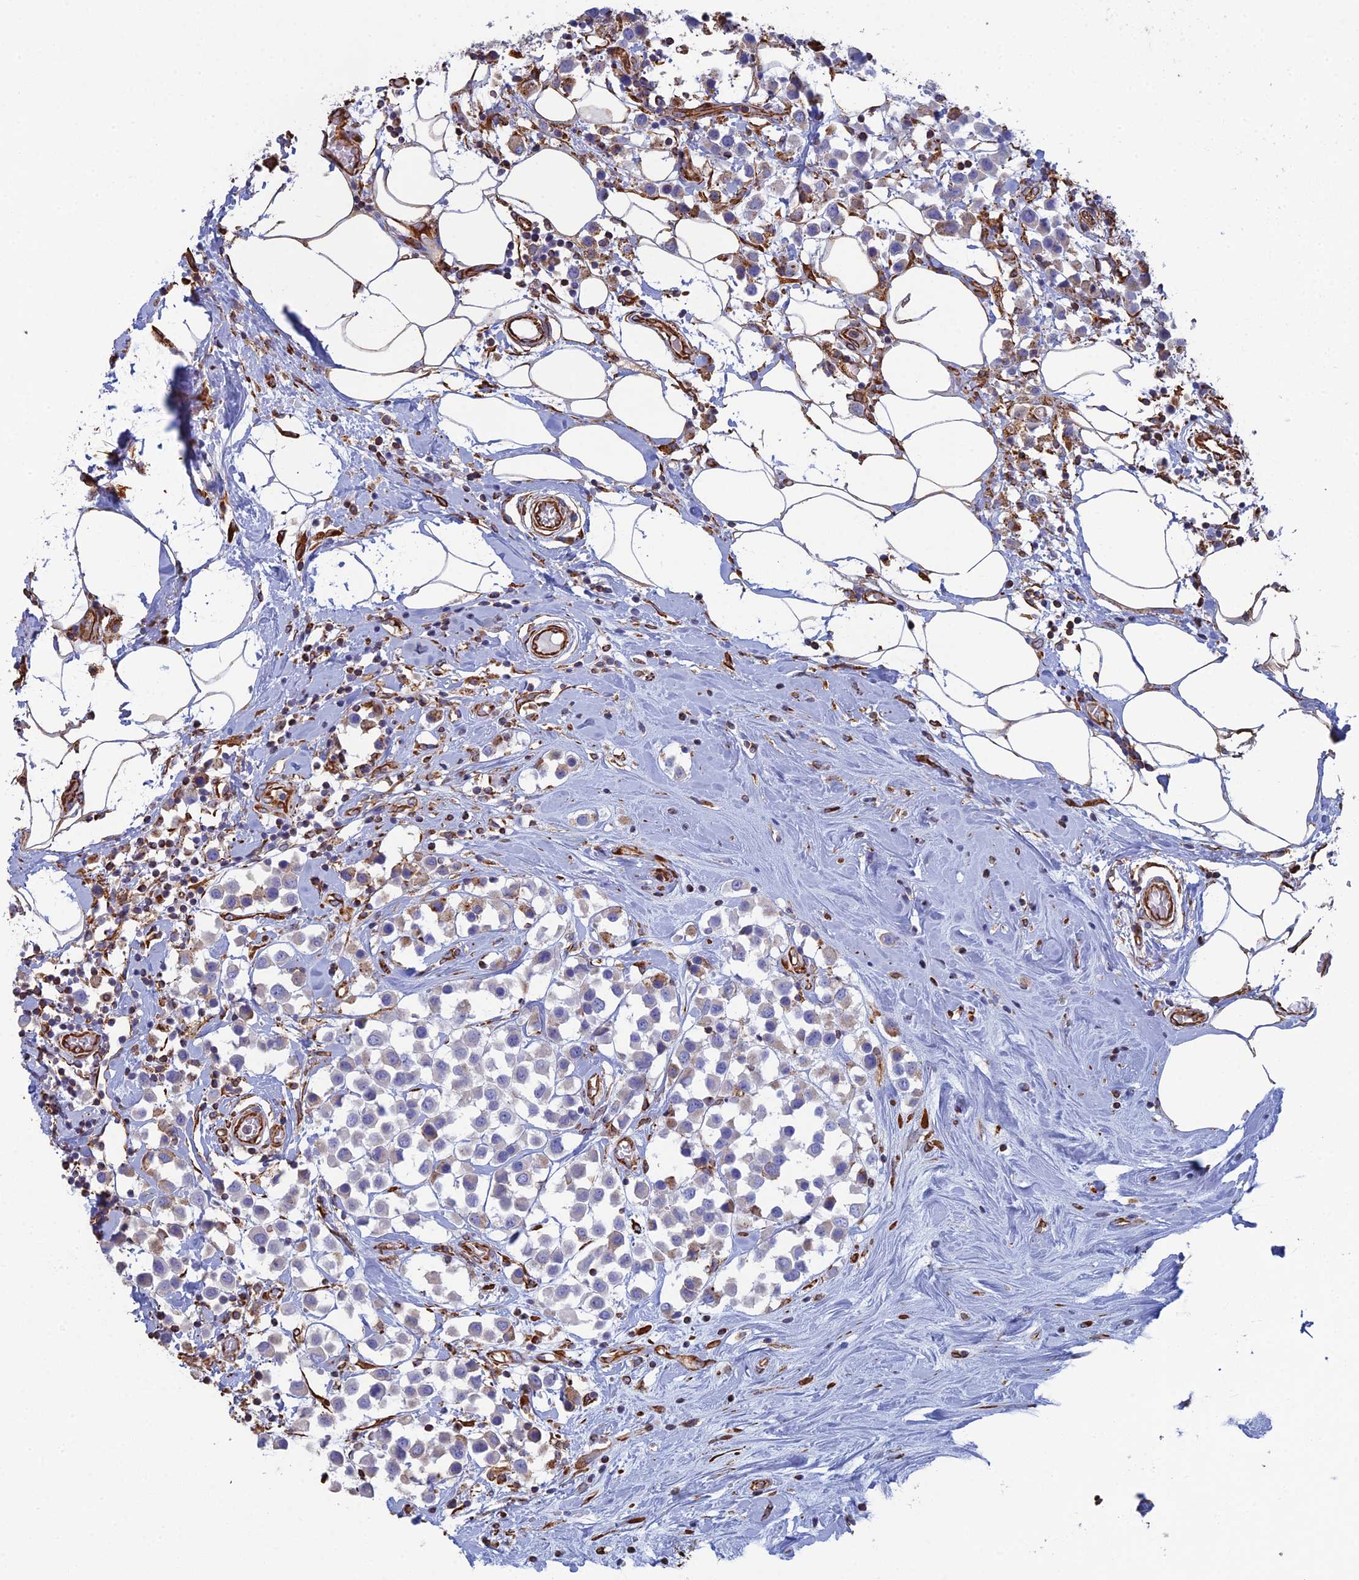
{"staining": {"intensity": "weak", "quantity": "<25%", "location": "cytoplasmic/membranous"}, "tissue": "breast cancer", "cell_type": "Tumor cells", "image_type": "cancer", "snomed": [{"axis": "morphology", "description": "Duct carcinoma"}, {"axis": "topography", "description": "Breast"}], "caption": "The immunohistochemistry (IHC) histopathology image has no significant positivity in tumor cells of breast invasive ductal carcinoma tissue.", "gene": "CLVS2", "patient": {"sex": "female", "age": 61}}